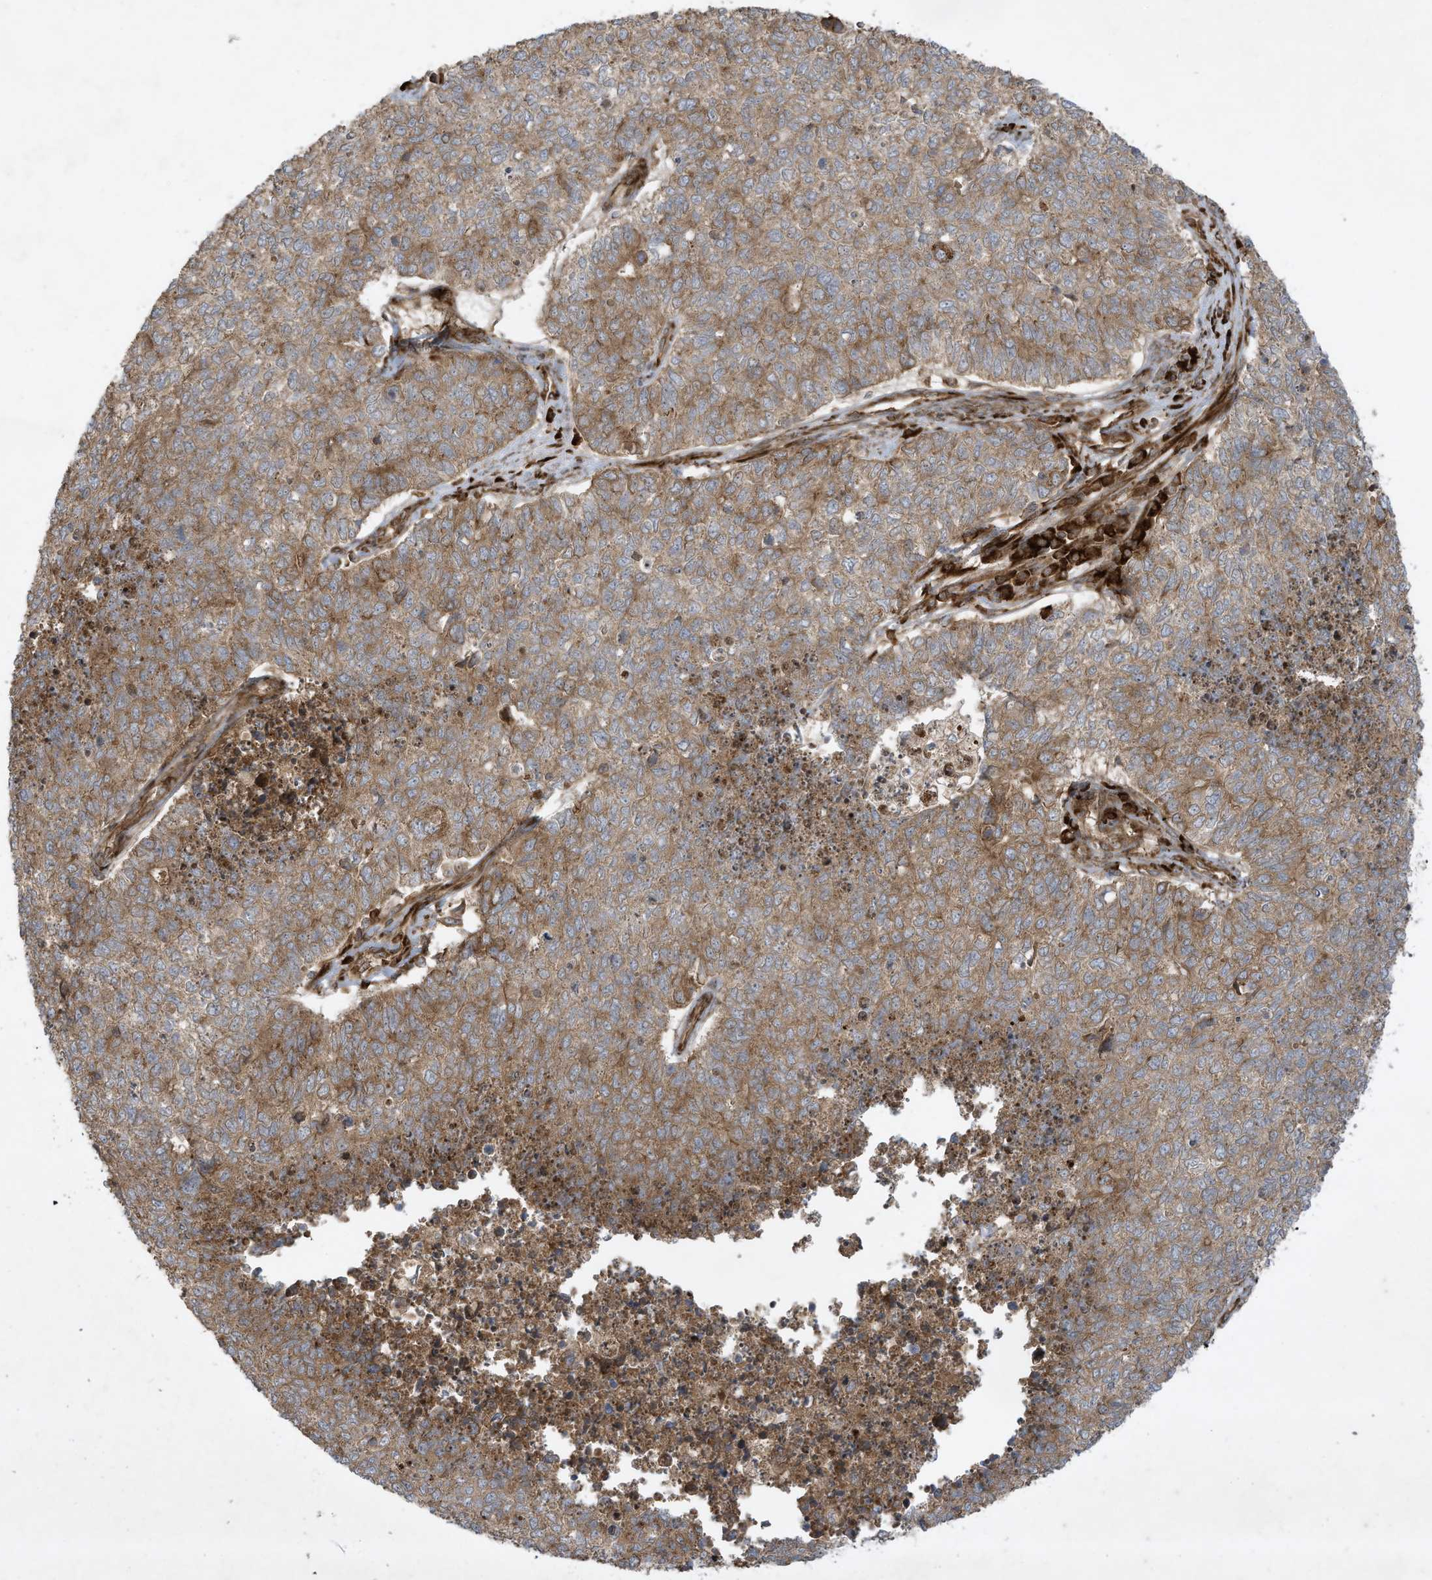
{"staining": {"intensity": "moderate", "quantity": ">75%", "location": "cytoplasmic/membranous"}, "tissue": "cervical cancer", "cell_type": "Tumor cells", "image_type": "cancer", "snomed": [{"axis": "morphology", "description": "Squamous cell carcinoma, NOS"}, {"axis": "topography", "description": "Cervix"}], "caption": "Protein expression analysis of squamous cell carcinoma (cervical) demonstrates moderate cytoplasmic/membranous positivity in about >75% of tumor cells.", "gene": "DDIT4", "patient": {"sex": "female", "age": 63}}